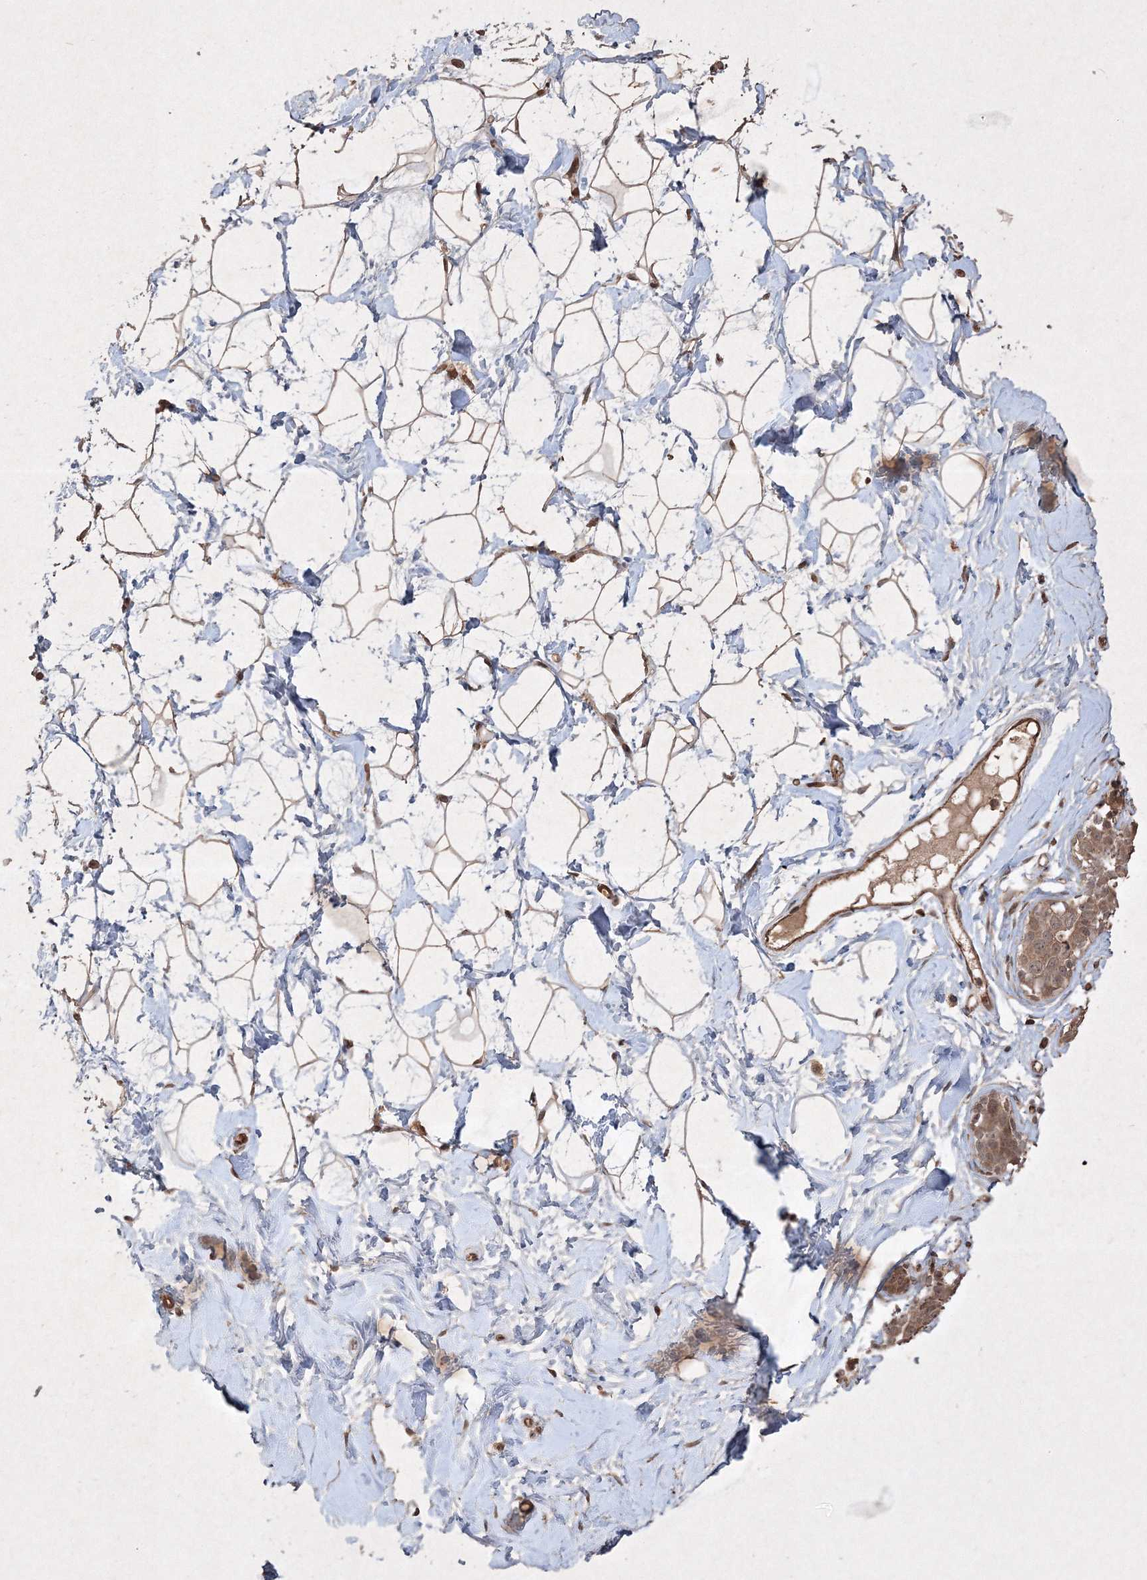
{"staining": {"intensity": "moderate", "quantity": ">75%", "location": "cytoplasmic/membranous,nuclear"}, "tissue": "breast", "cell_type": "Adipocytes", "image_type": "normal", "snomed": [{"axis": "morphology", "description": "Normal tissue, NOS"}, {"axis": "morphology", "description": "Adenoma, NOS"}, {"axis": "topography", "description": "Breast"}], "caption": "Immunohistochemistry micrograph of normal human breast stained for a protein (brown), which shows medium levels of moderate cytoplasmic/membranous,nuclear staining in about >75% of adipocytes.", "gene": "PELI3", "patient": {"sex": "female", "age": 23}}